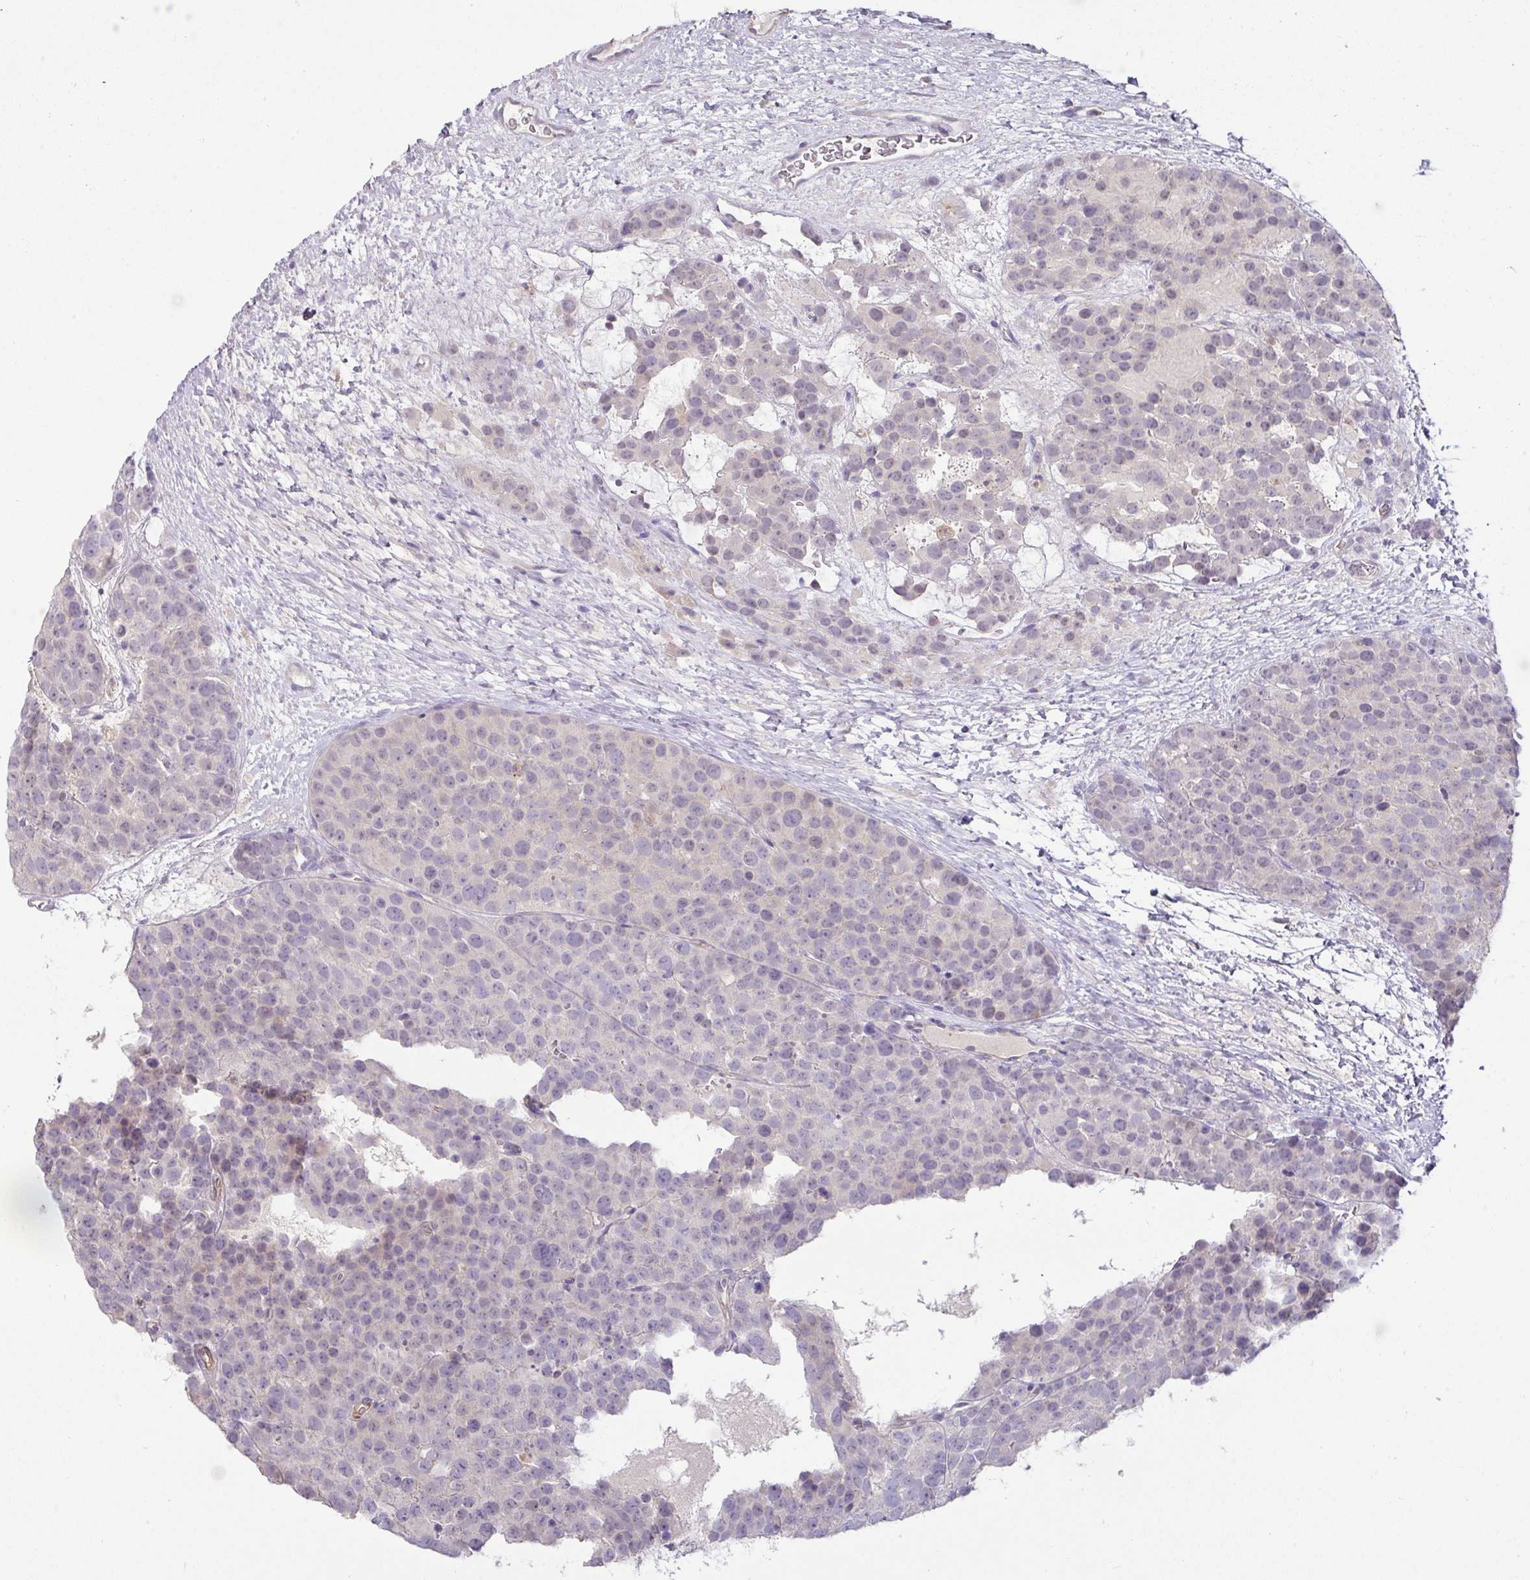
{"staining": {"intensity": "negative", "quantity": "none", "location": "none"}, "tissue": "testis cancer", "cell_type": "Tumor cells", "image_type": "cancer", "snomed": [{"axis": "morphology", "description": "Seminoma, NOS"}, {"axis": "topography", "description": "Testis"}], "caption": "An IHC micrograph of testis cancer is shown. There is no staining in tumor cells of testis cancer.", "gene": "HOXC13", "patient": {"sex": "male", "age": 71}}